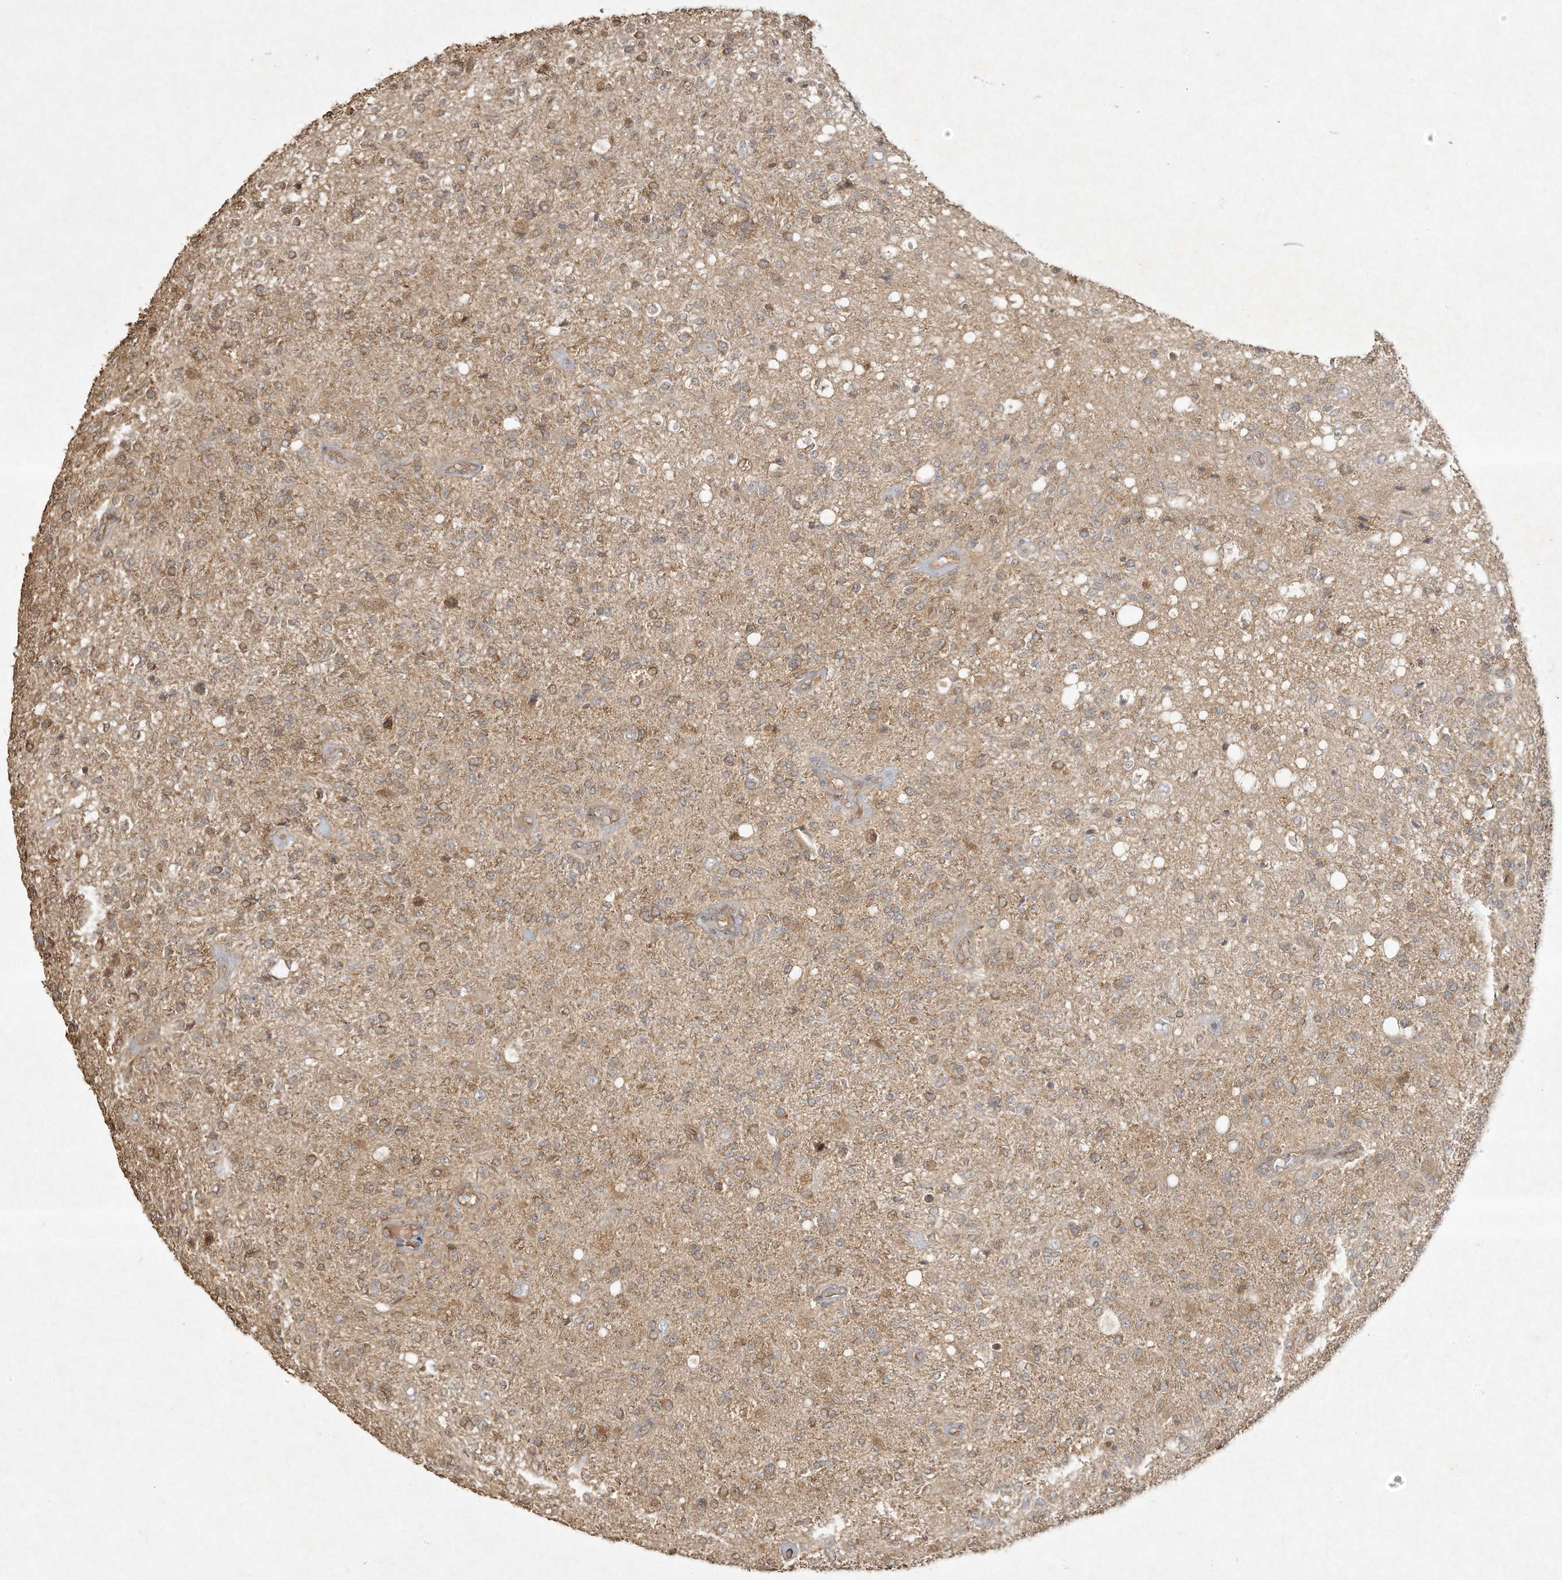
{"staining": {"intensity": "moderate", "quantity": "25%-75%", "location": "cytoplasmic/membranous"}, "tissue": "glioma", "cell_type": "Tumor cells", "image_type": "cancer", "snomed": [{"axis": "morphology", "description": "Normal tissue, NOS"}, {"axis": "morphology", "description": "Glioma, malignant, High grade"}, {"axis": "topography", "description": "Cerebral cortex"}], "caption": "This histopathology image shows malignant glioma (high-grade) stained with immunohistochemistry to label a protein in brown. The cytoplasmic/membranous of tumor cells show moderate positivity for the protein. Nuclei are counter-stained blue.", "gene": "DYNC1I2", "patient": {"sex": "male", "age": 77}}